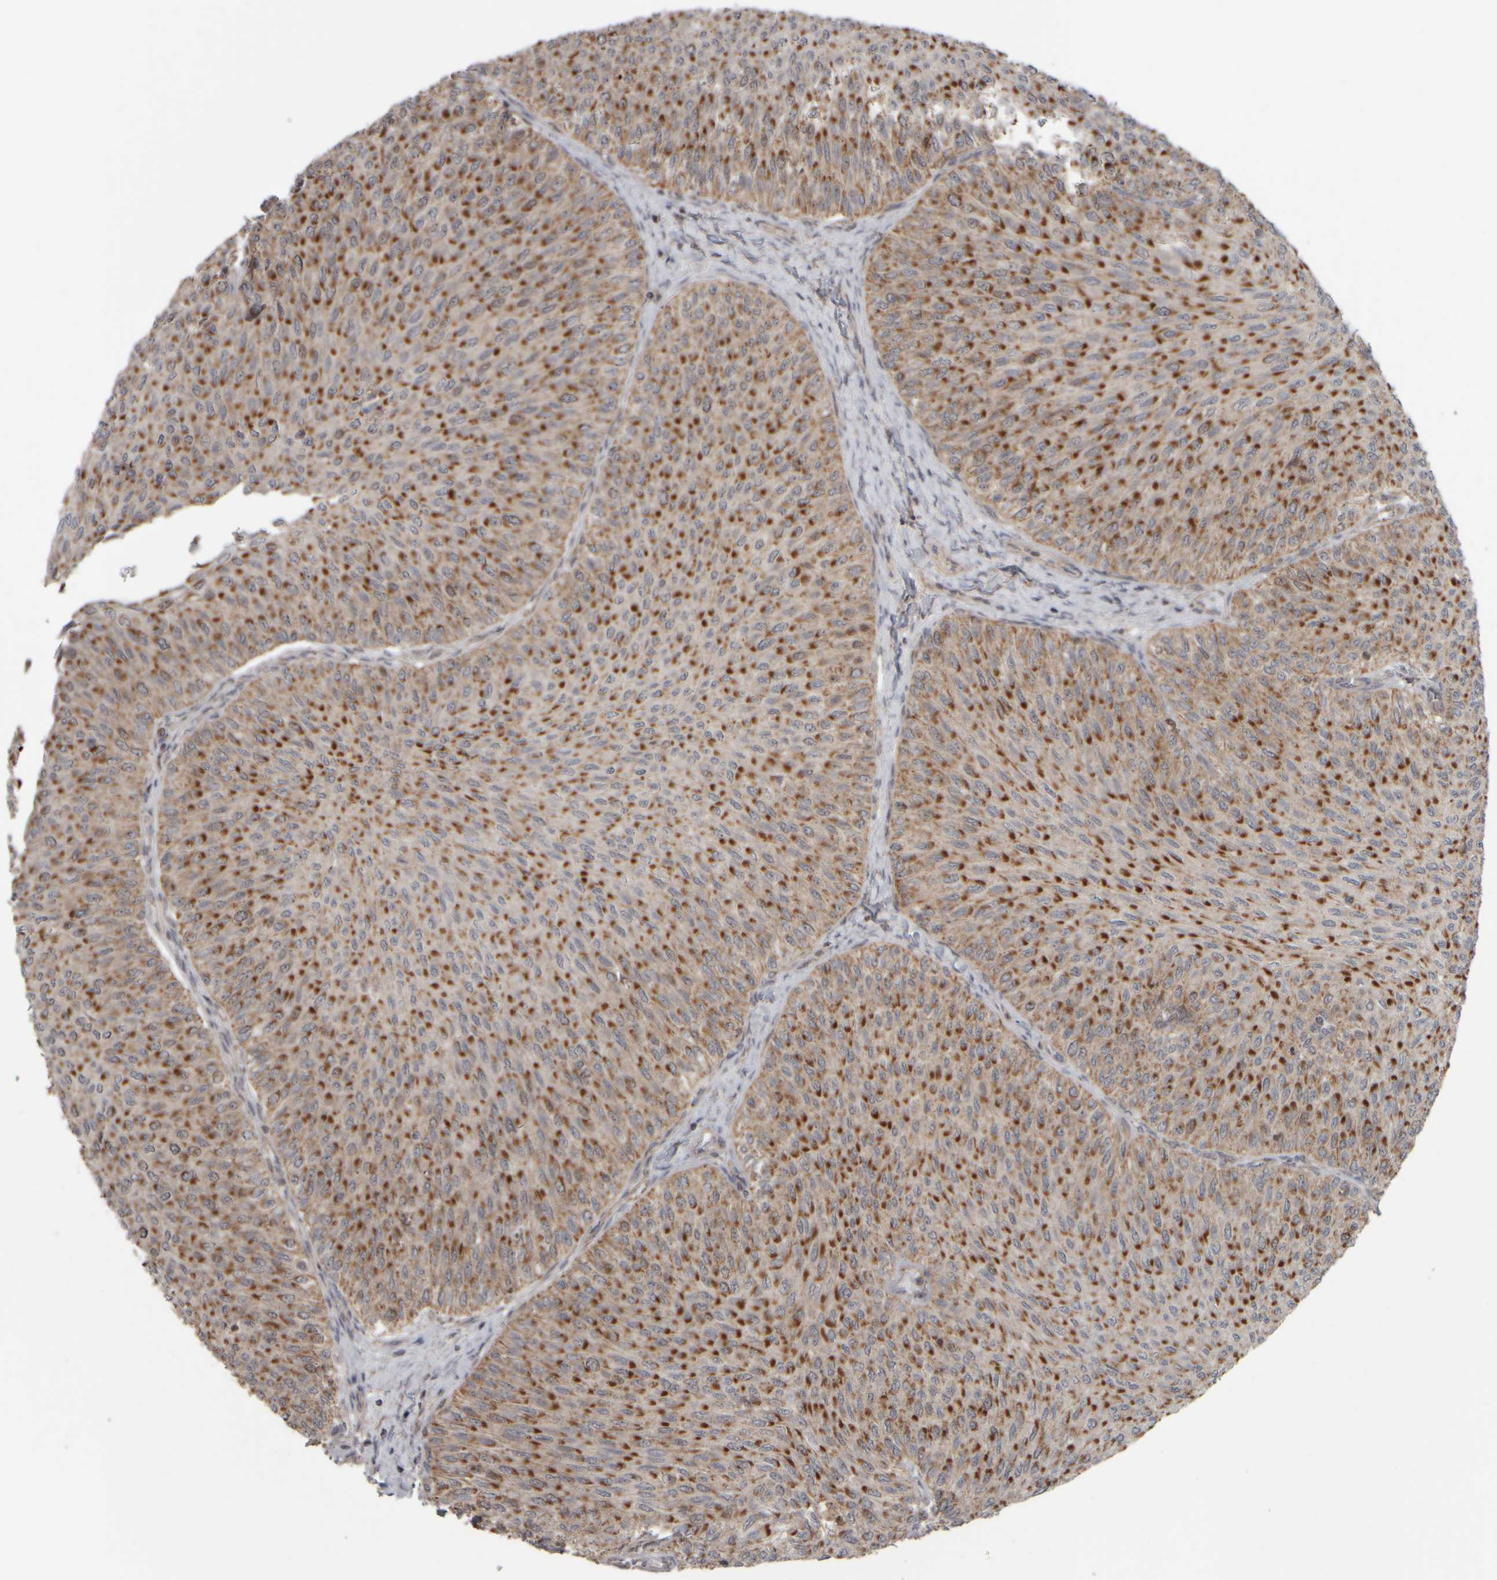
{"staining": {"intensity": "moderate", "quantity": ">75%", "location": "cytoplasmic/membranous"}, "tissue": "urothelial cancer", "cell_type": "Tumor cells", "image_type": "cancer", "snomed": [{"axis": "morphology", "description": "Urothelial carcinoma, Low grade"}, {"axis": "topography", "description": "Urinary bladder"}], "caption": "Immunohistochemistry image of neoplastic tissue: urothelial carcinoma (low-grade) stained using IHC demonstrates medium levels of moderate protein expression localized specifically in the cytoplasmic/membranous of tumor cells, appearing as a cytoplasmic/membranous brown color.", "gene": "CWC27", "patient": {"sex": "male", "age": 78}}